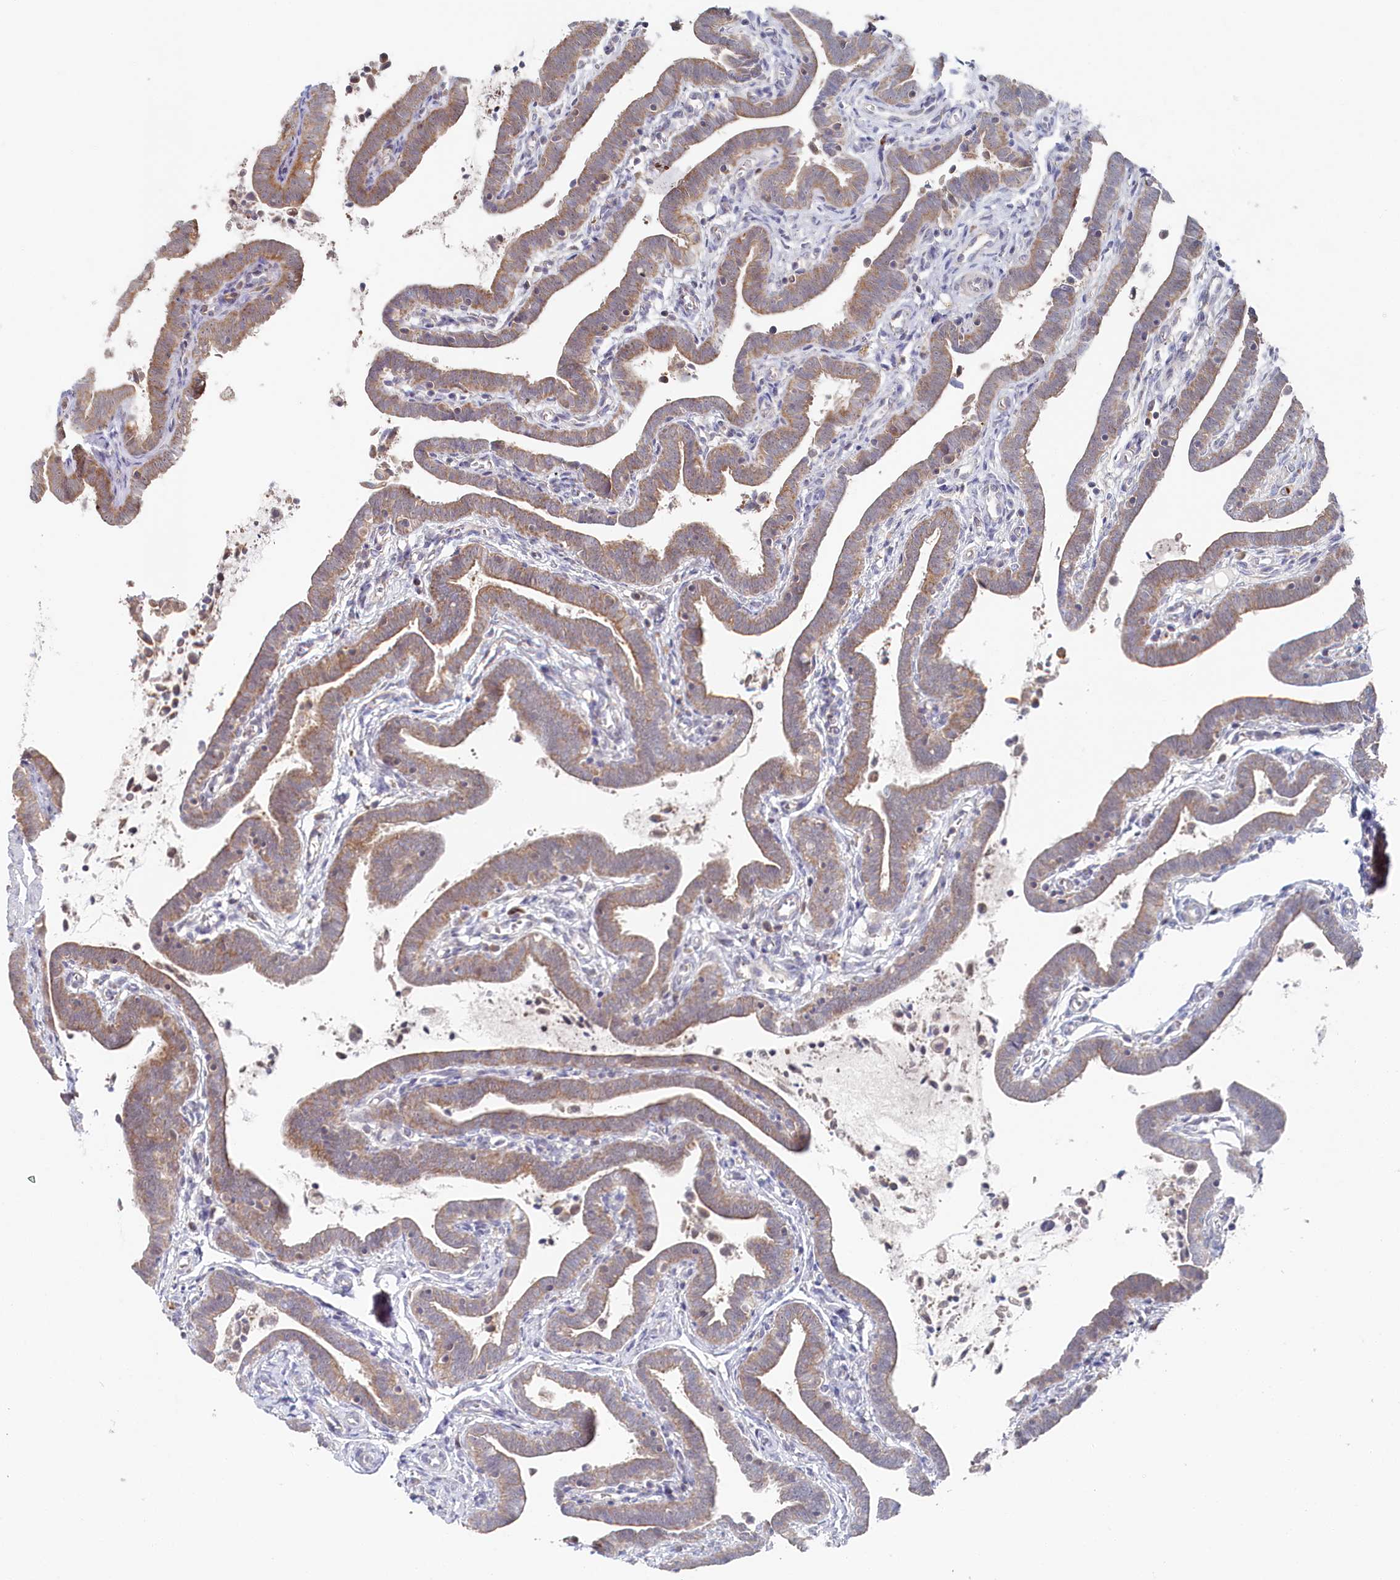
{"staining": {"intensity": "weak", "quantity": ">75%", "location": "cytoplasmic/membranous"}, "tissue": "fallopian tube", "cell_type": "Glandular cells", "image_type": "normal", "snomed": [{"axis": "morphology", "description": "Normal tissue, NOS"}, {"axis": "topography", "description": "Fallopian tube"}], "caption": "Immunohistochemistry (IHC) (DAB (3,3'-diaminobenzidine)) staining of normal human fallopian tube reveals weak cytoplasmic/membranous protein expression in about >75% of glandular cells.", "gene": "WAPL", "patient": {"sex": "female", "age": 36}}